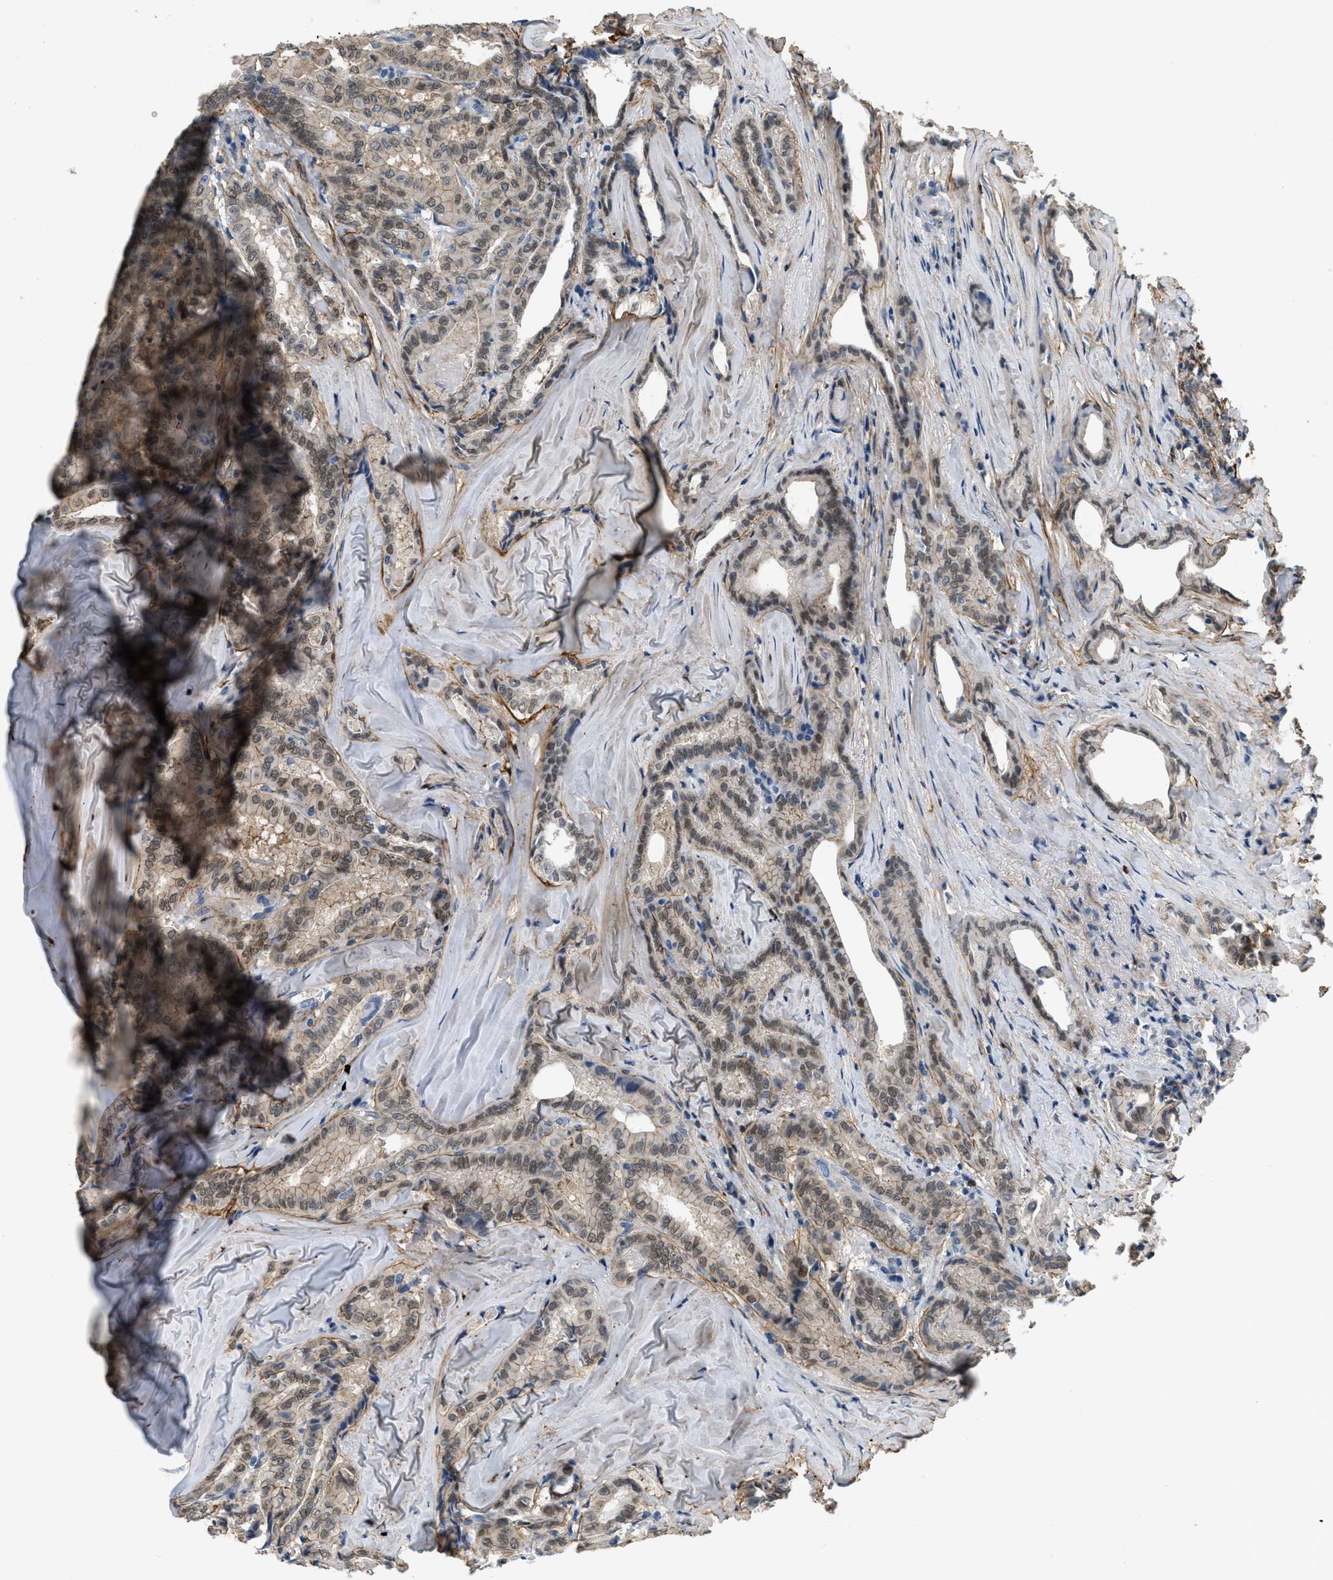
{"staining": {"intensity": "weak", "quantity": ">75%", "location": "cytoplasmic/membranous,nuclear"}, "tissue": "thyroid cancer", "cell_type": "Tumor cells", "image_type": "cancer", "snomed": [{"axis": "morphology", "description": "Papillary adenocarcinoma, NOS"}, {"axis": "topography", "description": "Thyroid gland"}], "caption": "Brown immunohistochemical staining in thyroid papillary adenocarcinoma reveals weak cytoplasmic/membranous and nuclear expression in about >75% of tumor cells.", "gene": "FBN1", "patient": {"sex": "female", "age": 42}}